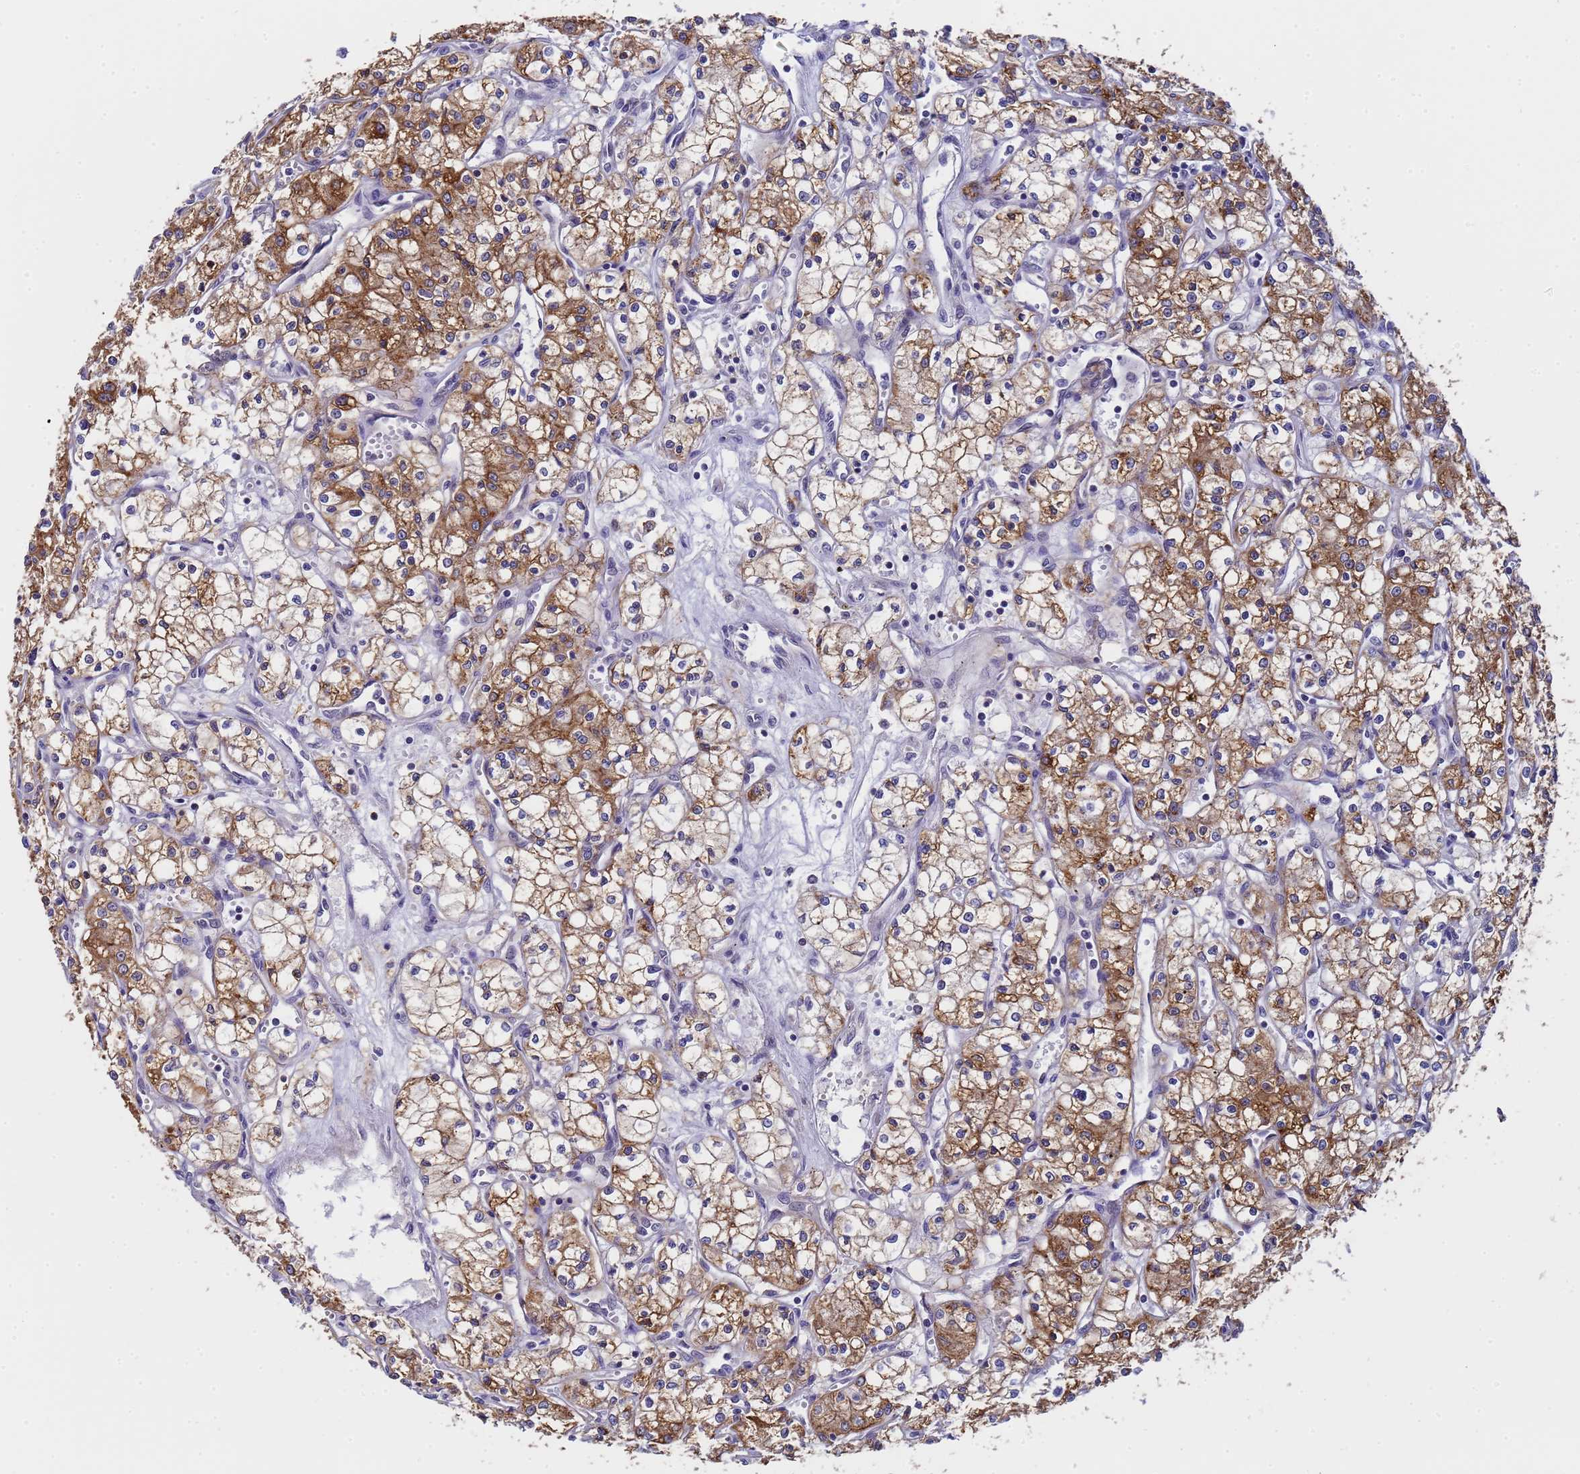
{"staining": {"intensity": "moderate", "quantity": ">75%", "location": "cytoplasmic/membranous"}, "tissue": "renal cancer", "cell_type": "Tumor cells", "image_type": "cancer", "snomed": [{"axis": "morphology", "description": "Adenocarcinoma, NOS"}, {"axis": "topography", "description": "Kidney"}], "caption": "There is medium levels of moderate cytoplasmic/membranous expression in tumor cells of renal adenocarcinoma, as demonstrated by immunohistochemical staining (brown color).", "gene": "ANAPC13", "patient": {"sex": "male", "age": 59}}